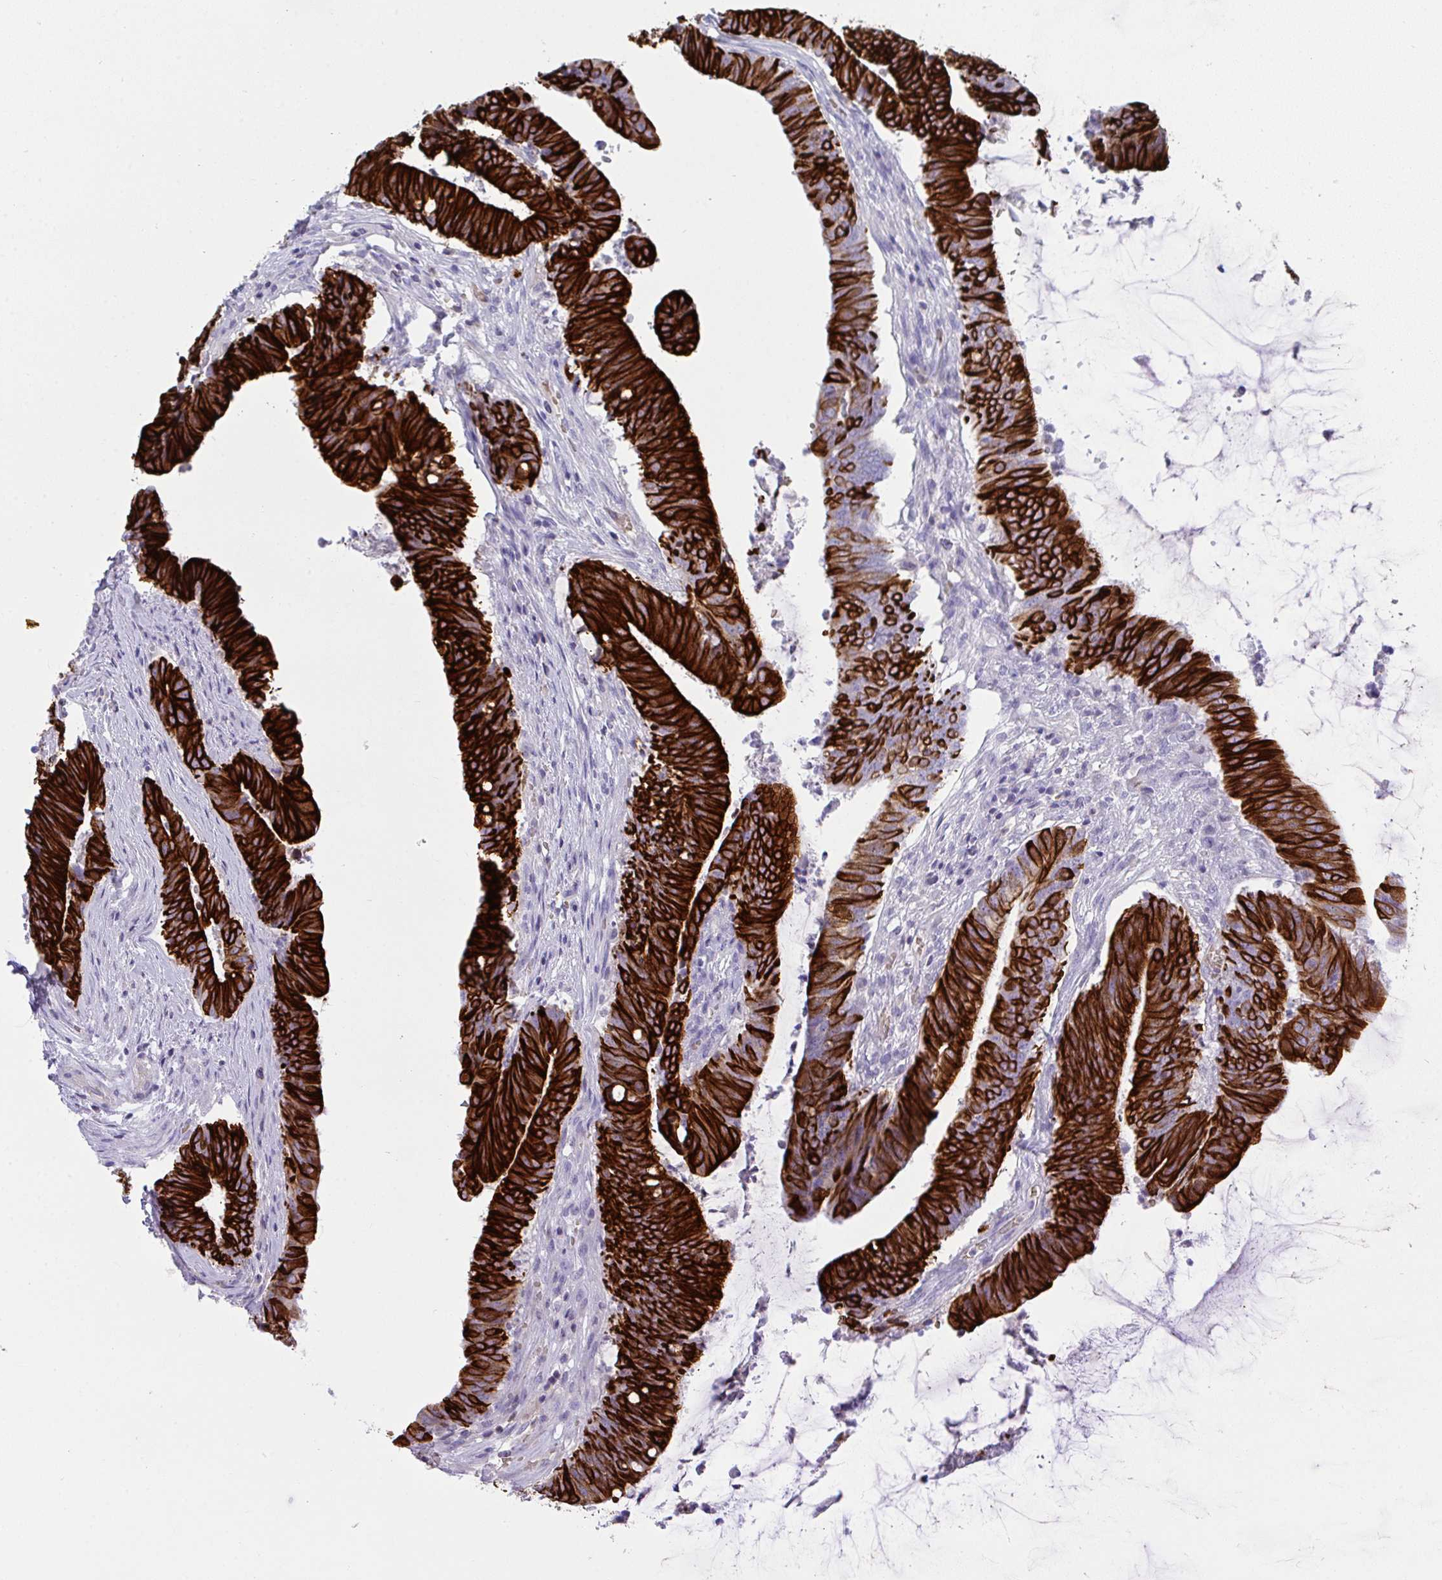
{"staining": {"intensity": "strong", "quantity": ">75%", "location": "cytoplasmic/membranous"}, "tissue": "colorectal cancer", "cell_type": "Tumor cells", "image_type": "cancer", "snomed": [{"axis": "morphology", "description": "Adenocarcinoma, NOS"}, {"axis": "topography", "description": "Colon"}], "caption": "High-power microscopy captured an immunohistochemistry image of colorectal cancer, revealing strong cytoplasmic/membranous expression in about >75% of tumor cells. (IHC, brightfield microscopy, high magnification).", "gene": "TNFAIP8", "patient": {"sex": "female", "age": 43}}